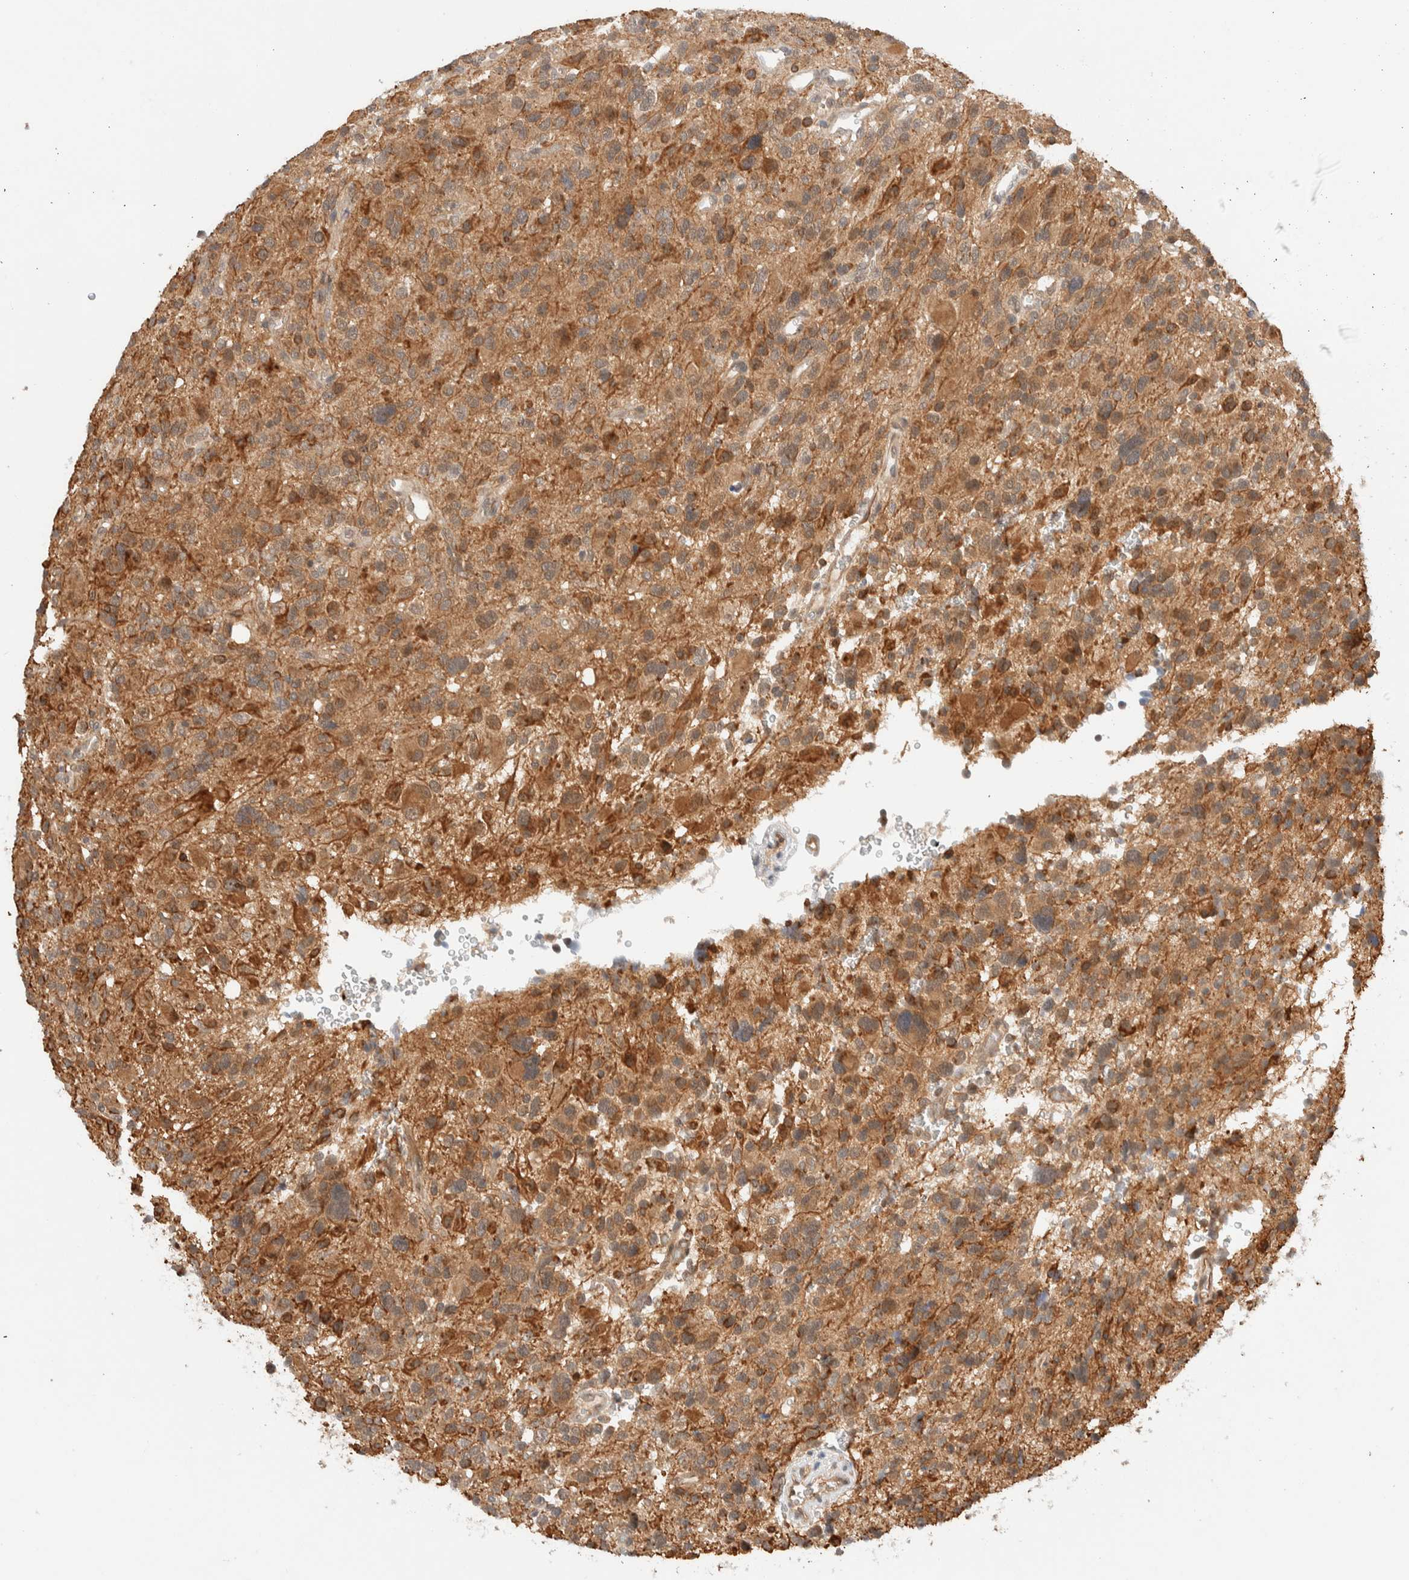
{"staining": {"intensity": "moderate", "quantity": ">75%", "location": "cytoplasmic/membranous"}, "tissue": "glioma", "cell_type": "Tumor cells", "image_type": "cancer", "snomed": [{"axis": "morphology", "description": "Glioma, malignant, High grade"}, {"axis": "topography", "description": "Brain"}], "caption": "Human malignant glioma (high-grade) stained with a protein marker demonstrates moderate staining in tumor cells.", "gene": "C8orf76", "patient": {"sex": "male", "age": 48}}